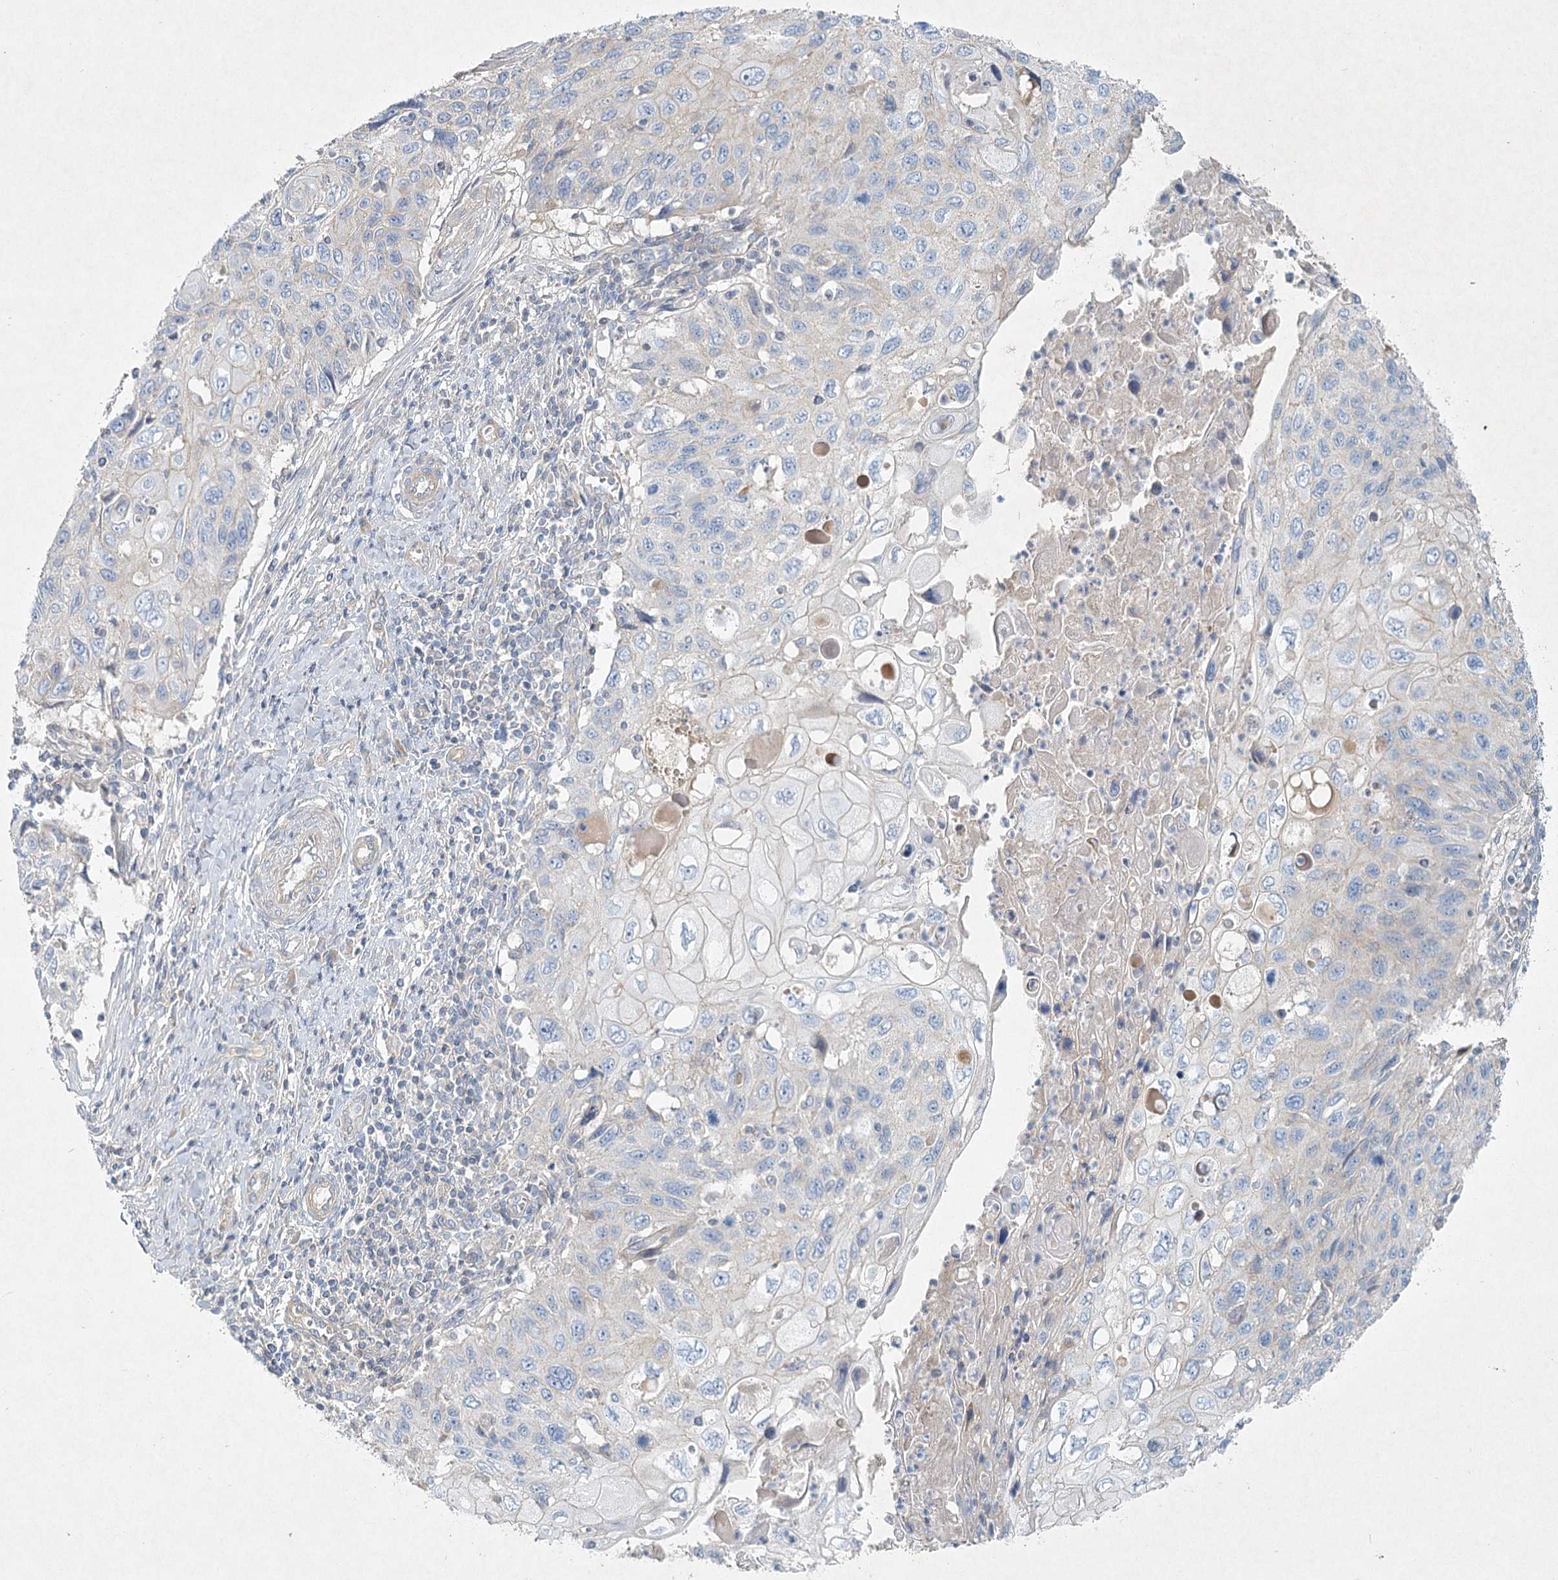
{"staining": {"intensity": "weak", "quantity": "<25%", "location": "cytoplasmic/membranous"}, "tissue": "cervical cancer", "cell_type": "Tumor cells", "image_type": "cancer", "snomed": [{"axis": "morphology", "description": "Squamous cell carcinoma, NOS"}, {"axis": "topography", "description": "Cervix"}], "caption": "The IHC image has no significant expression in tumor cells of cervical squamous cell carcinoma tissue. (Stains: DAB immunohistochemistry with hematoxylin counter stain, Microscopy: brightfield microscopy at high magnification).", "gene": "DNMBP", "patient": {"sex": "female", "age": 70}}